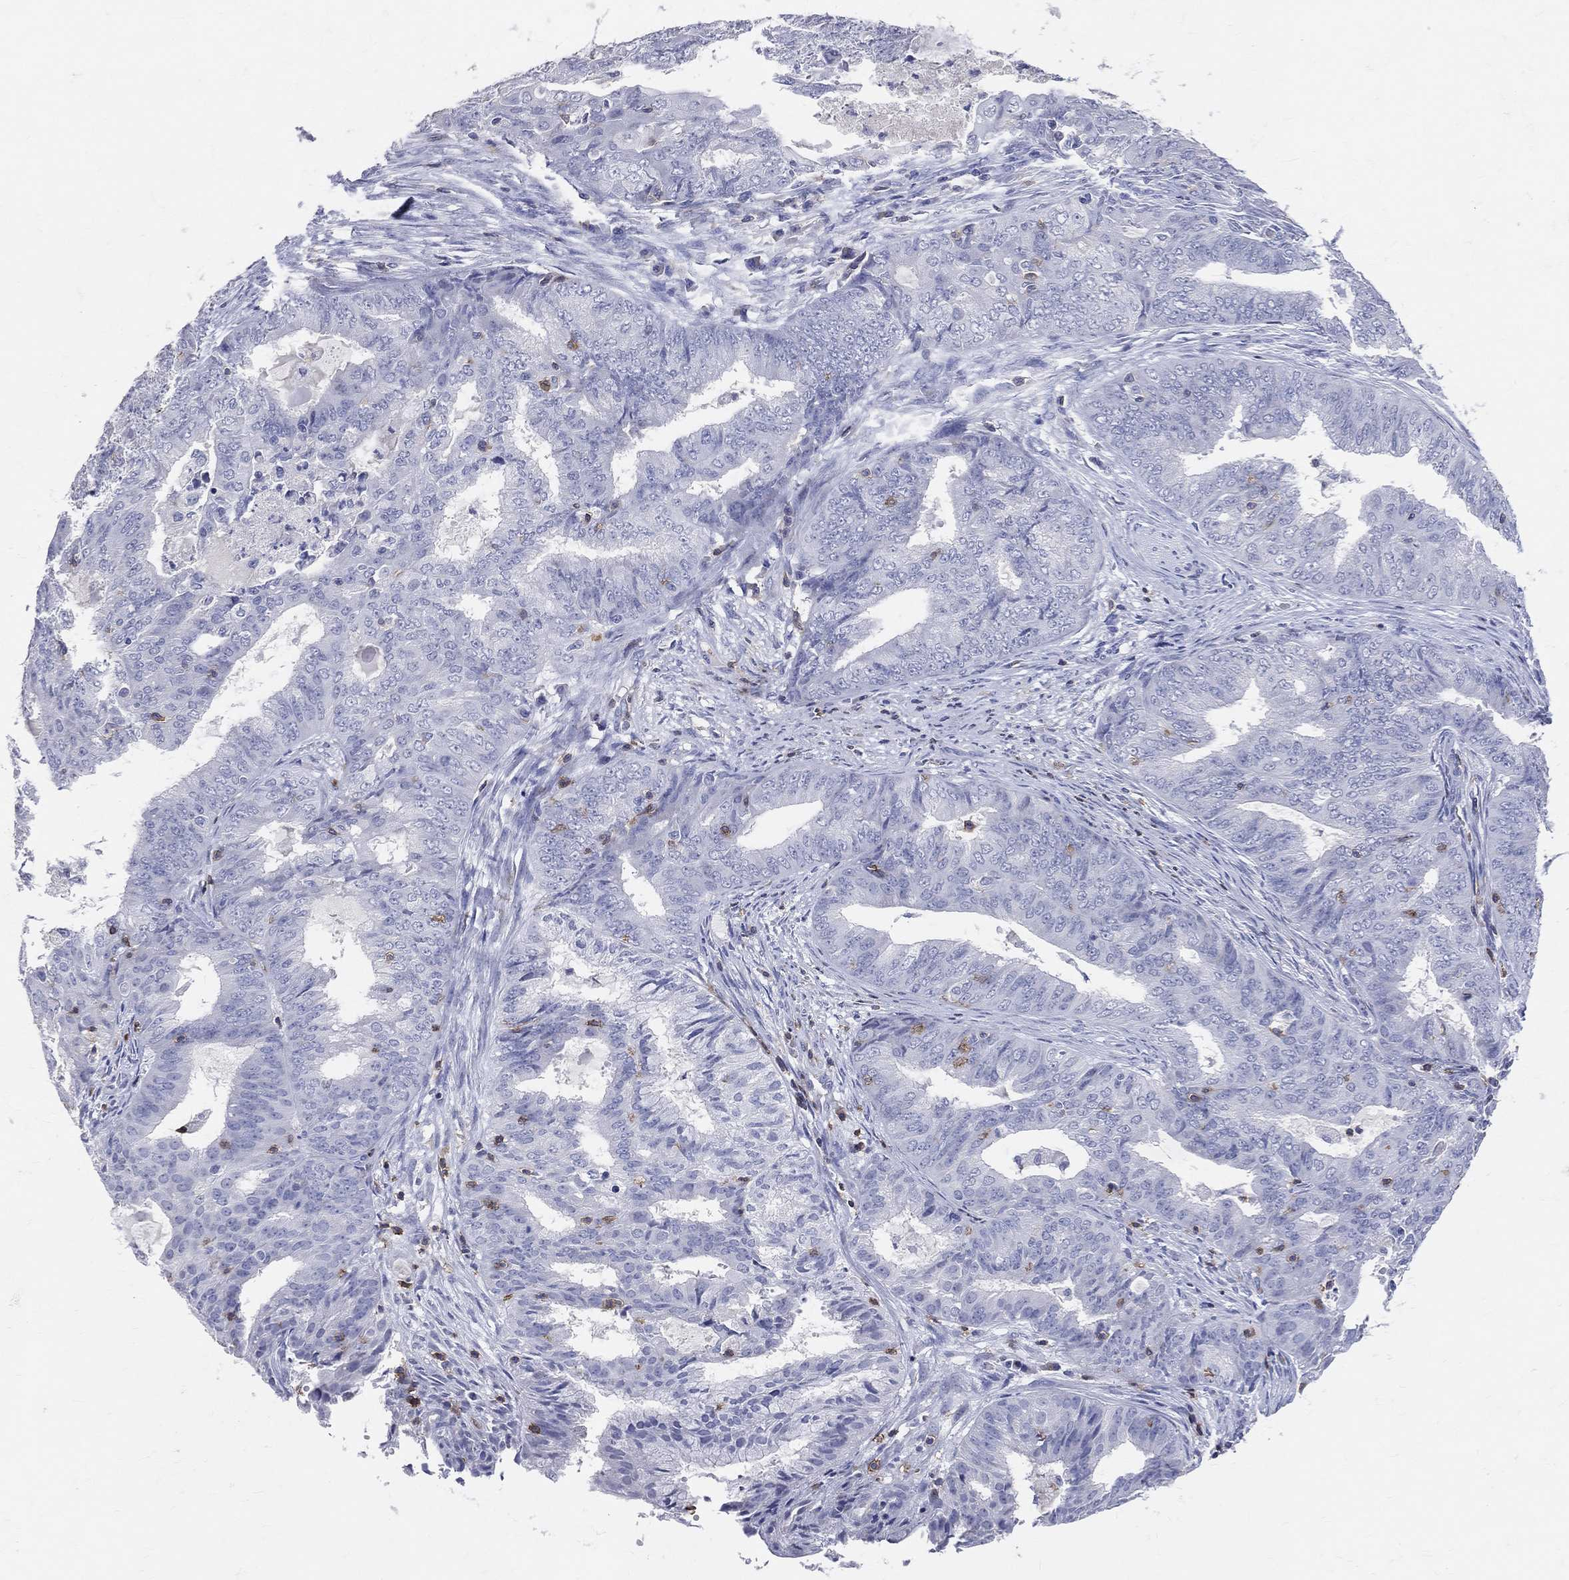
{"staining": {"intensity": "negative", "quantity": "none", "location": "none"}, "tissue": "endometrial cancer", "cell_type": "Tumor cells", "image_type": "cancer", "snomed": [{"axis": "morphology", "description": "Adenocarcinoma, NOS"}, {"axis": "topography", "description": "Endometrium"}], "caption": "This is an immunohistochemistry photomicrograph of human endometrial adenocarcinoma. There is no positivity in tumor cells.", "gene": "LAT", "patient": {"sex": "female", "age": 62}}